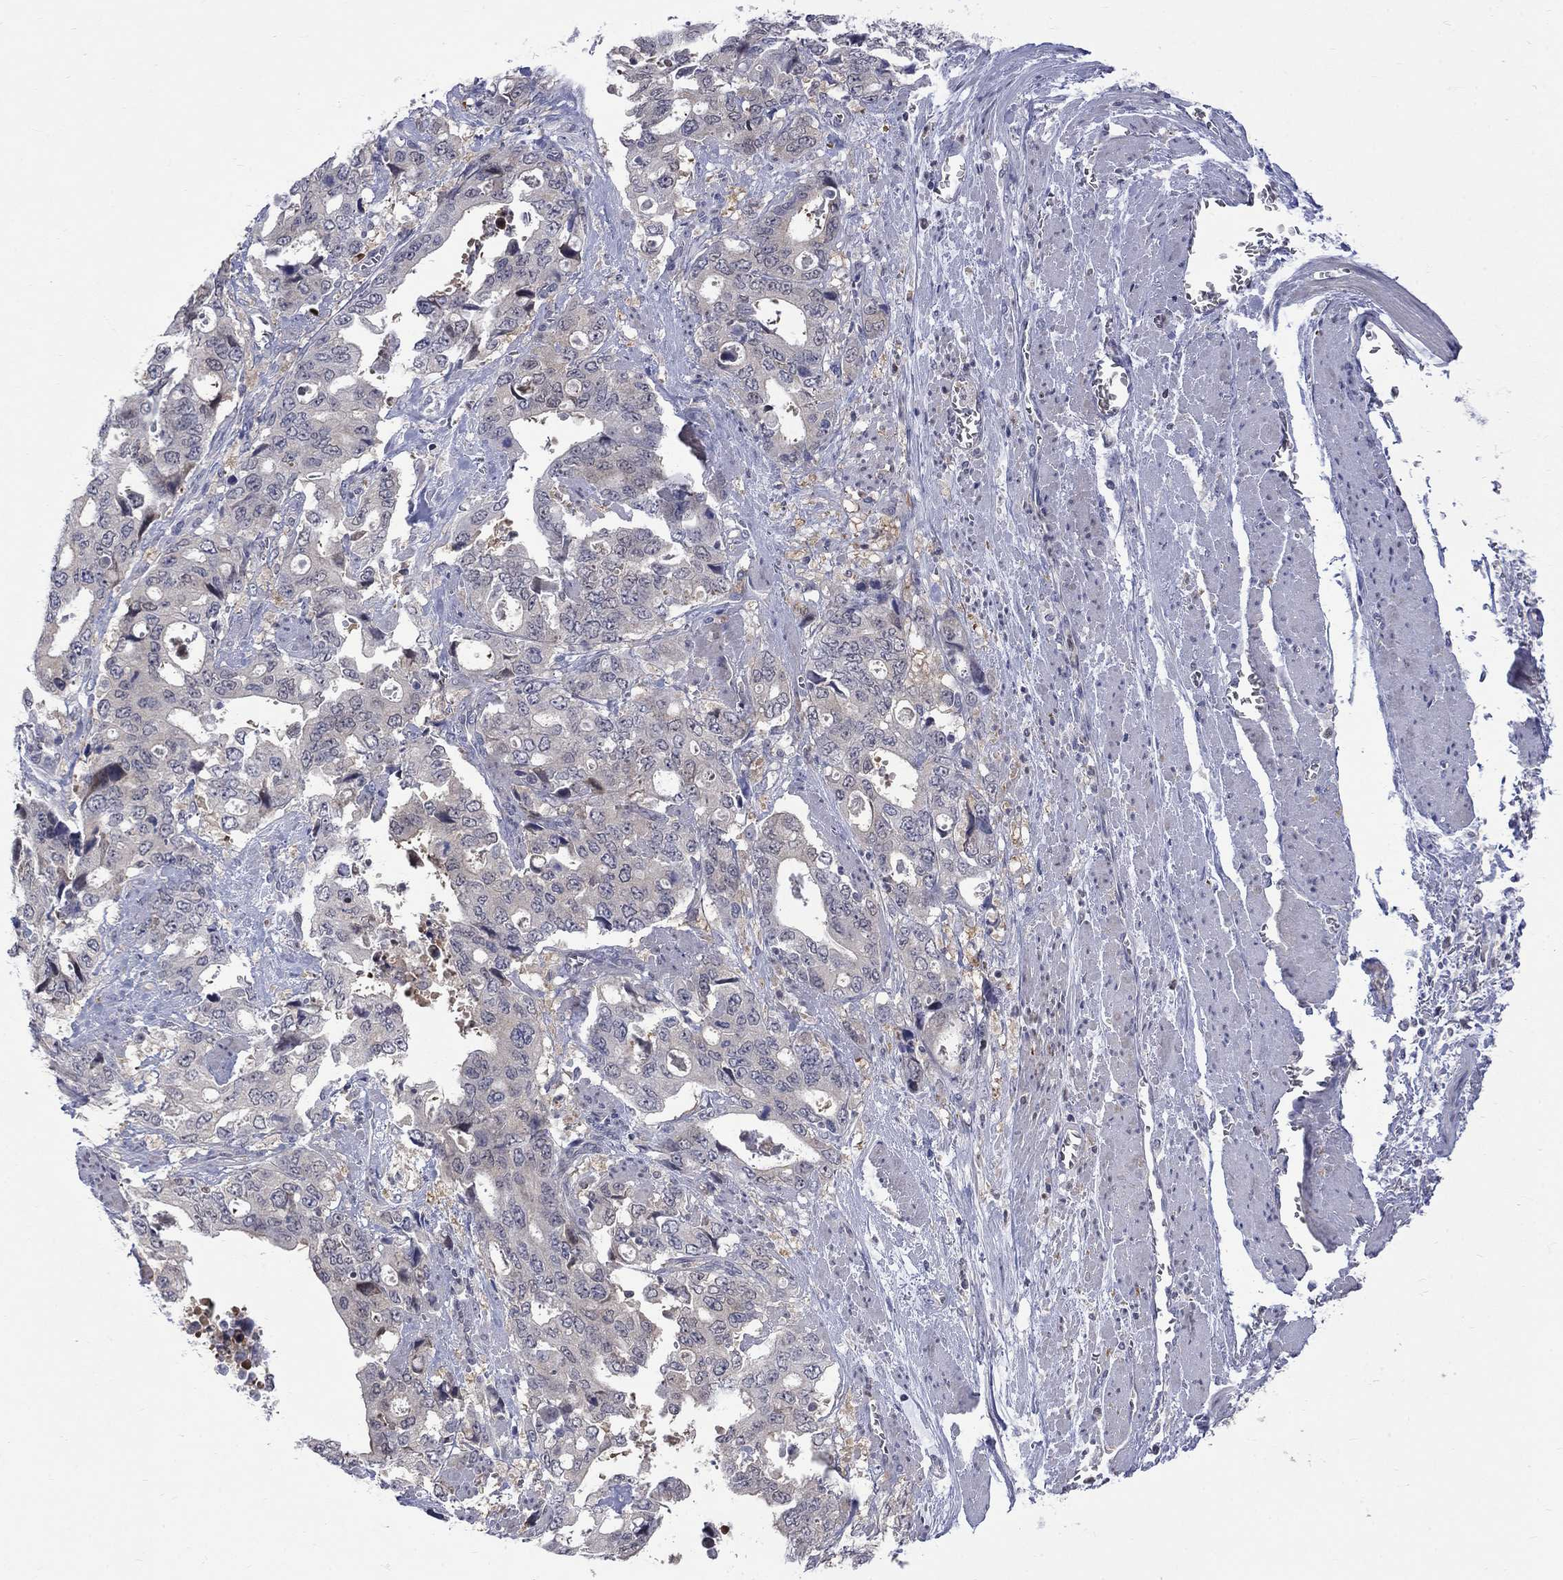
{"staining": {"intensity": "negative", "quantity": "none", "location": "none"}, "tissue": "stomach cancer", "cell_type": "Tumor cells", "image_type": "cancer", "snomed": [{"axis": "morphology", "description": "Adenocarcinoma, NOS"}, {"axis": "topography", "description": "Stomach, upper"}], "caption": "Immunohistochemistry (IHC) image of human stomach cancer stained for a protein (brown), which displays no positivity in tumor cells.", "gene": "HKDC1", "patient": {"sex": "male", "age": 74}}